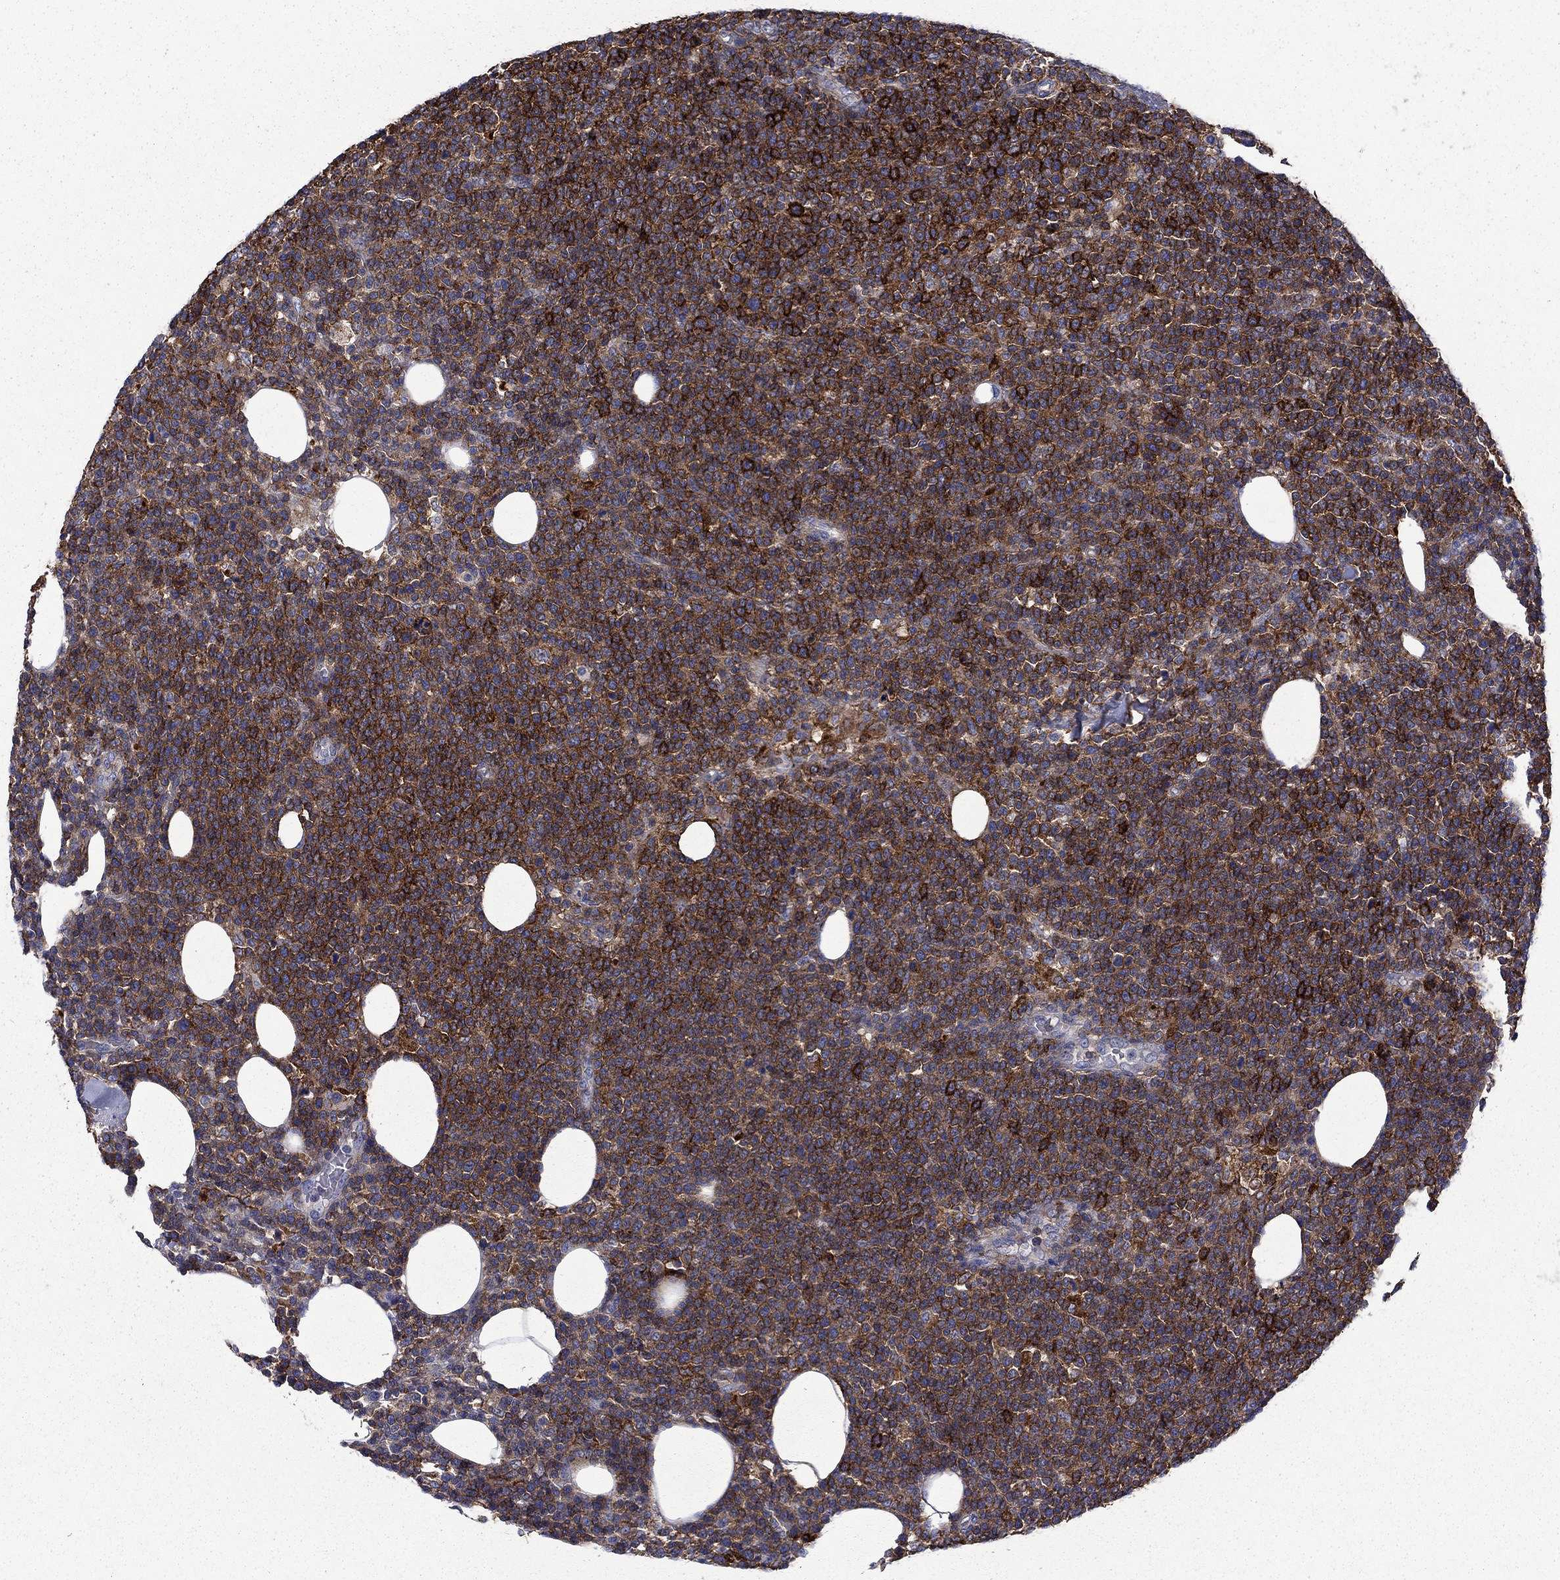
{"staining": {"intensity": "strong", "quantity": "25%-75%", "location": "cytoplasmic/membranous"}, "tissue": "lymphoma", "cell_type": "Tumor cells", "image_type": "cancer", "snomed": [{"axis": "morphology", "description": "Malignant lymphoma, non-Hodgkin's type, High grade"}, {"axis": "topography", "description": "Lymph node"}], "caption": "Human lymphoma stained with a brown dye displays strong cytoplasmic/membranous positive staining in approximately 25%-75% of tumor cells.", "gene": "SIT1", "patient": {"sex": "male", "age": 61}}